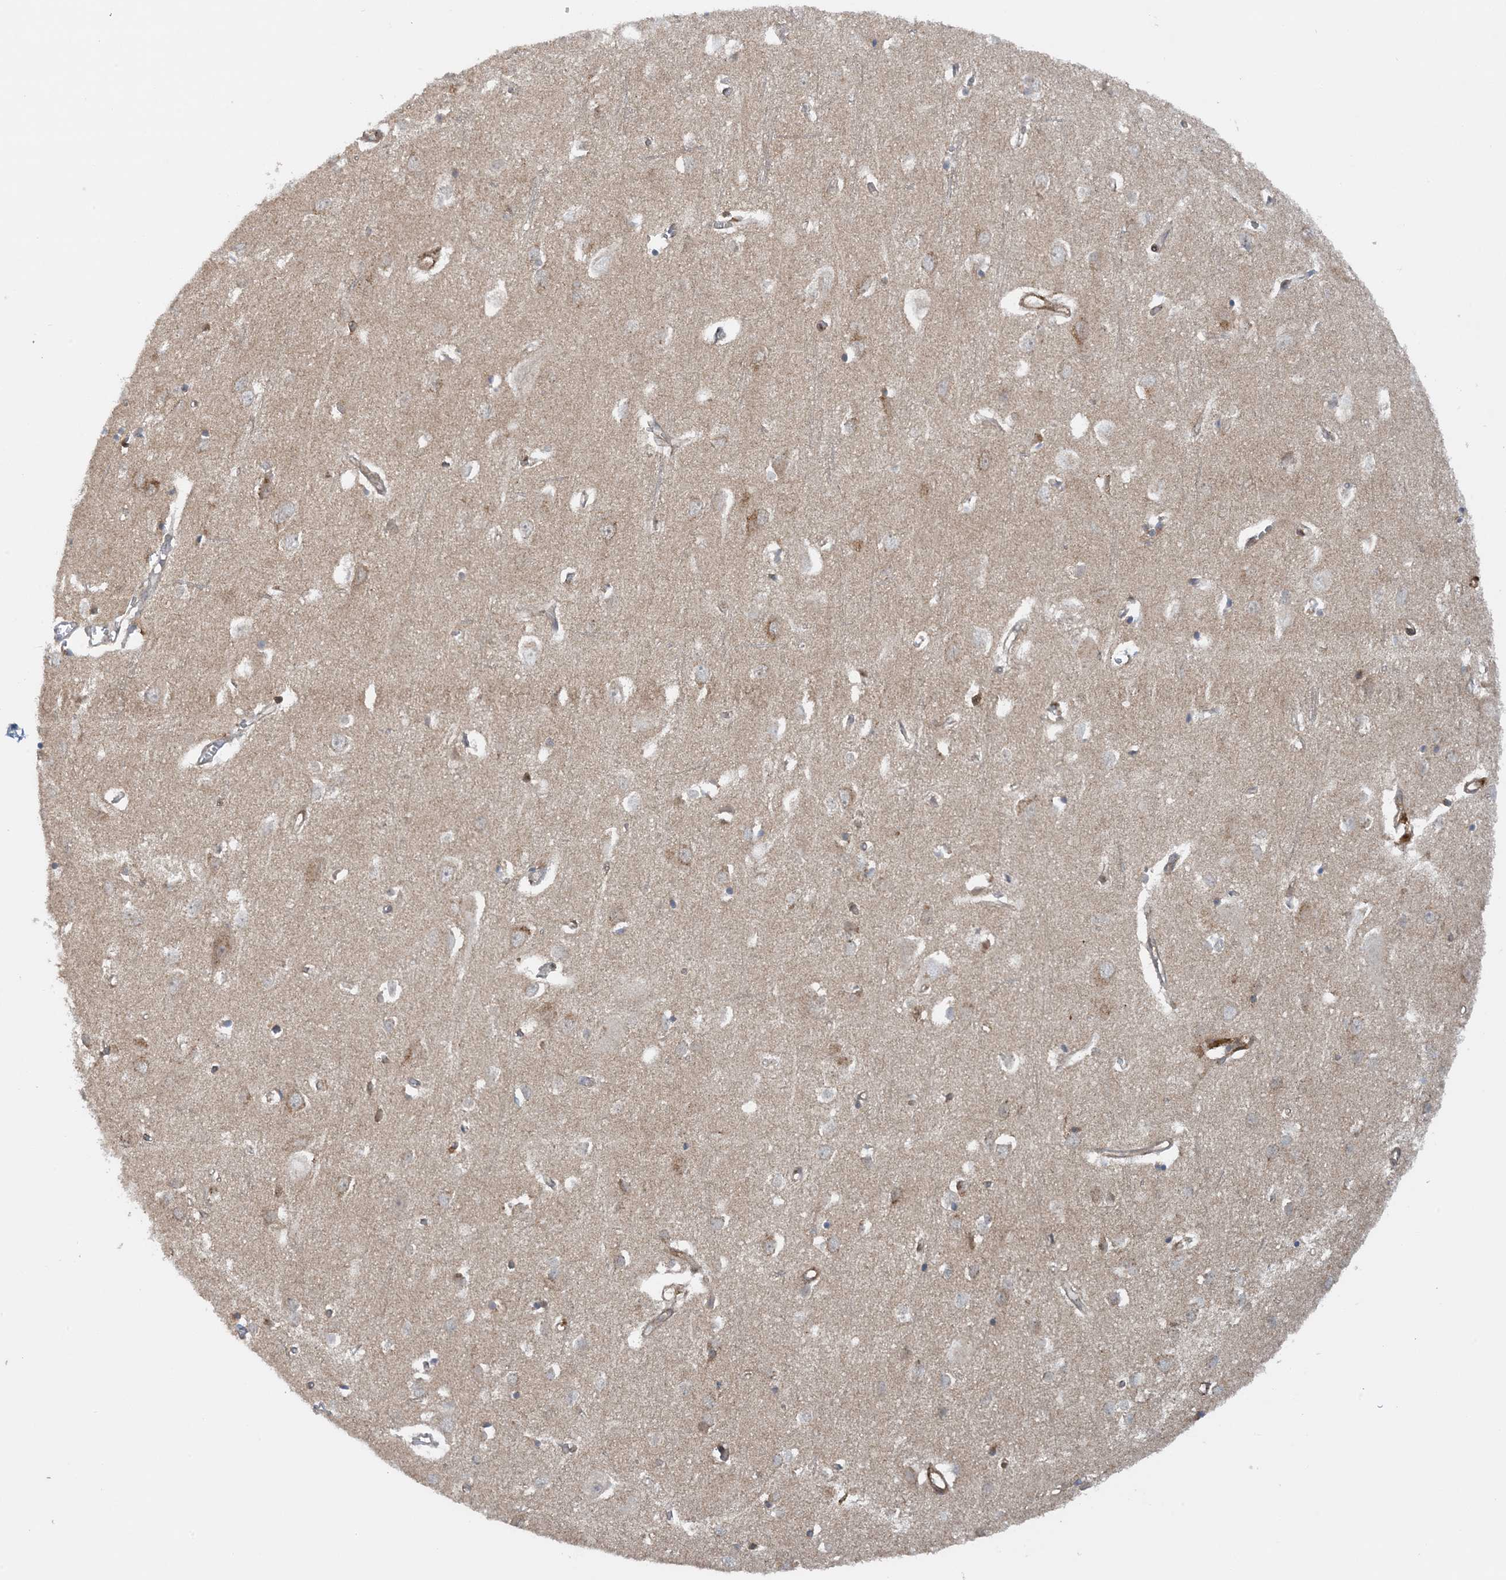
{"staining": {"intensity": "moderate", "quantity": ">75%", "location": "cytoplasmic/membranous"}, "tissue": "cerebral cortex", "cell_type": "Endothelial cells", "image_type": "normal", "snomed": [{"axis": "morphology", "description": "Normal tissue, NOS"}, {"axis": "topography", "description": "Cerebral cortex"}], "caption": "The image shows immunohistochemical staining of unremarkable cerebral cortex. There is moderate cytoplasmic/membranous expression is appreciated in about >75% of endothelial cells.", "gene": "STAM2", "patient": {"sex": "female", "age": 64}}